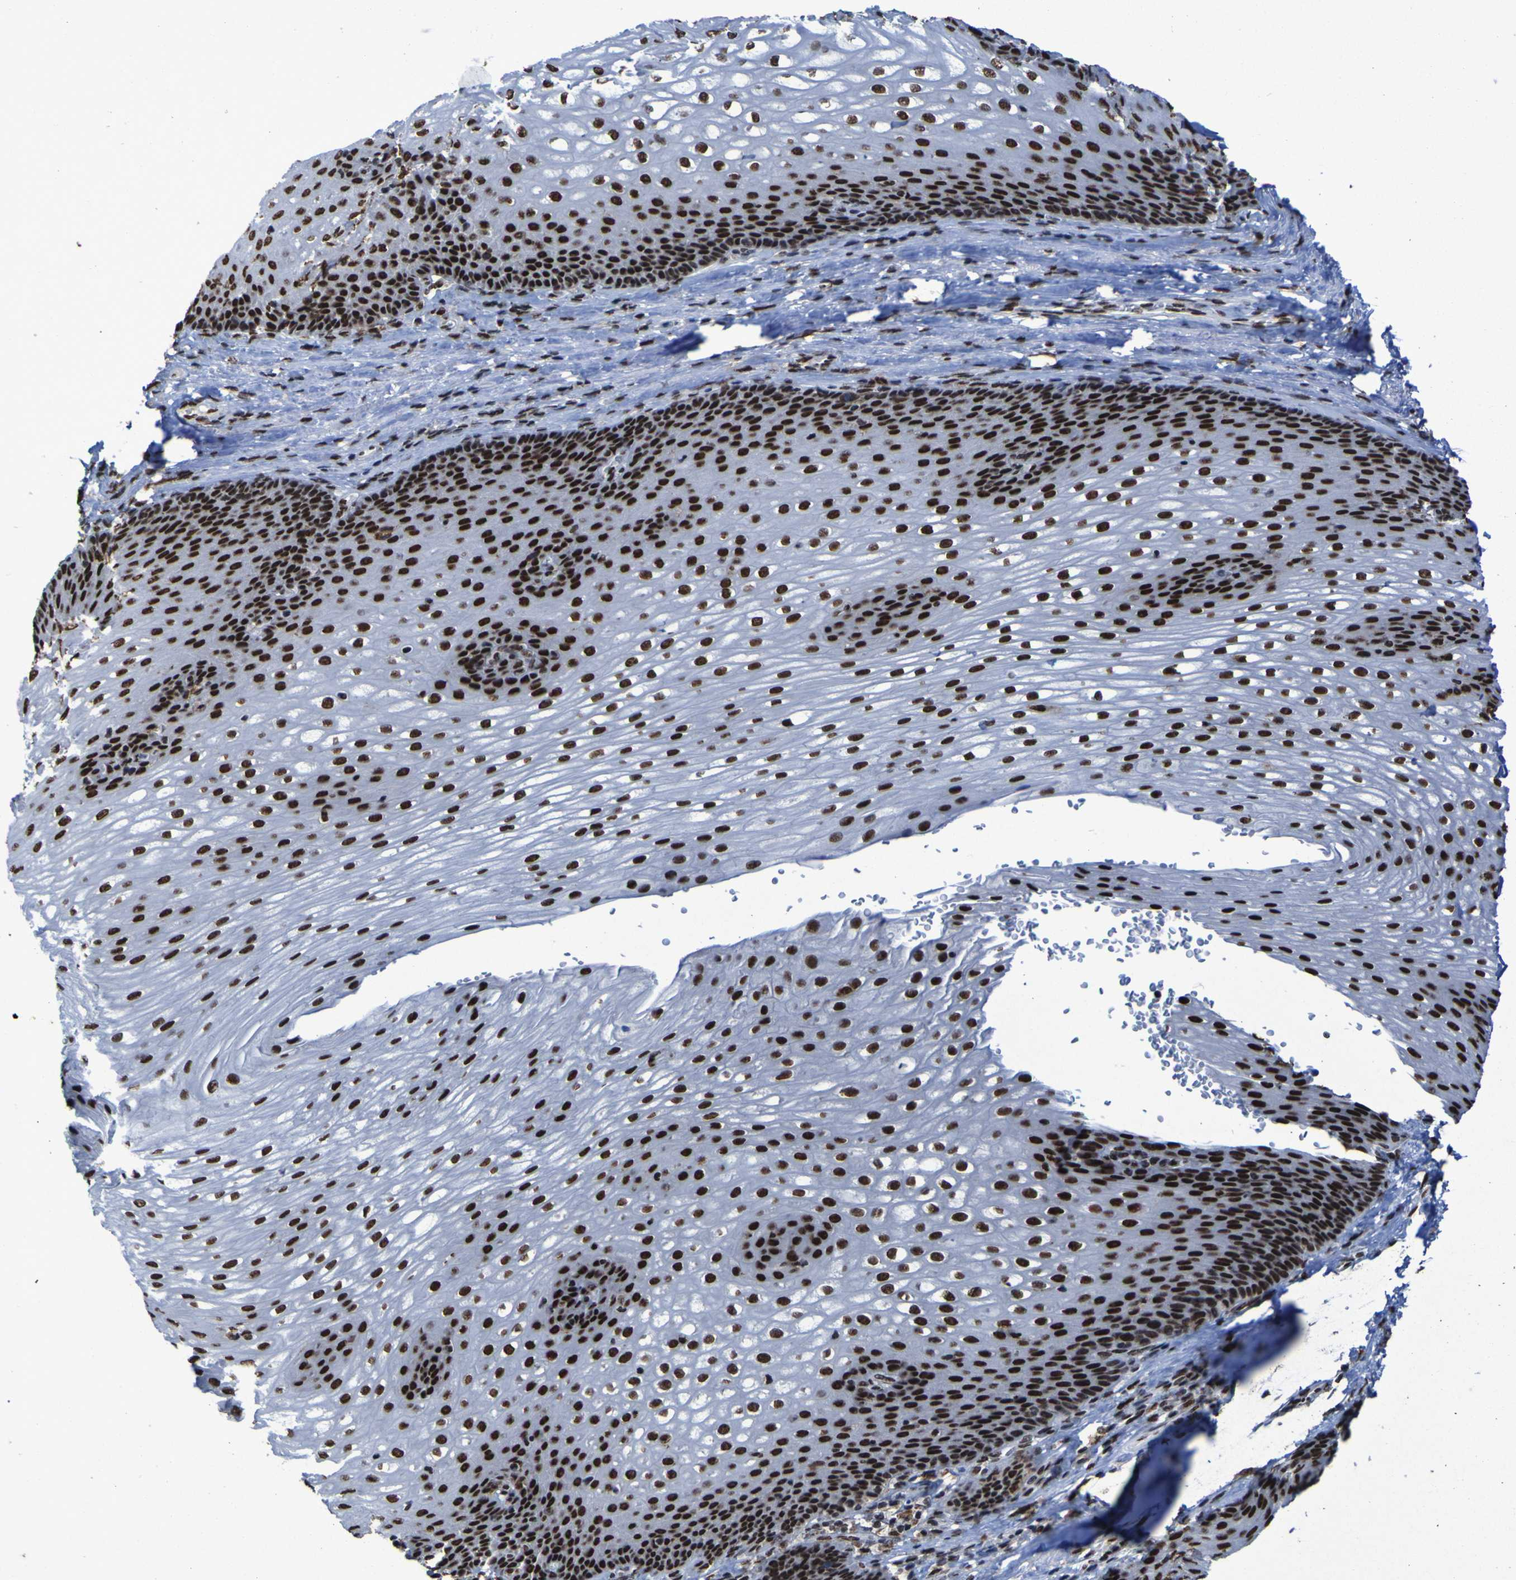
{"staining": {"intensity": "strong", "quantity": ">75%", "location": "nuclear"}, "tissue": "esophagus", "cell_type": "Squamous epithelial cells", "image_type": "normal", "snomed": [{"axis": "morphology", "description": "Normal tissue, NOS"}, {"axis": "topography", "description": "Esophagus"}], "caption": "Immunohistochemistry histopathology image of normal esophagus: human esophagus stained using immunohistochemistry (IHC) displays high levels of strong protein expression localized specifically in the nuclear of squamous epithelial cells, appearing as a nuclear brown color.", "gene": "HNRNPR", "patient": {"sex": "male", "age": 48}}